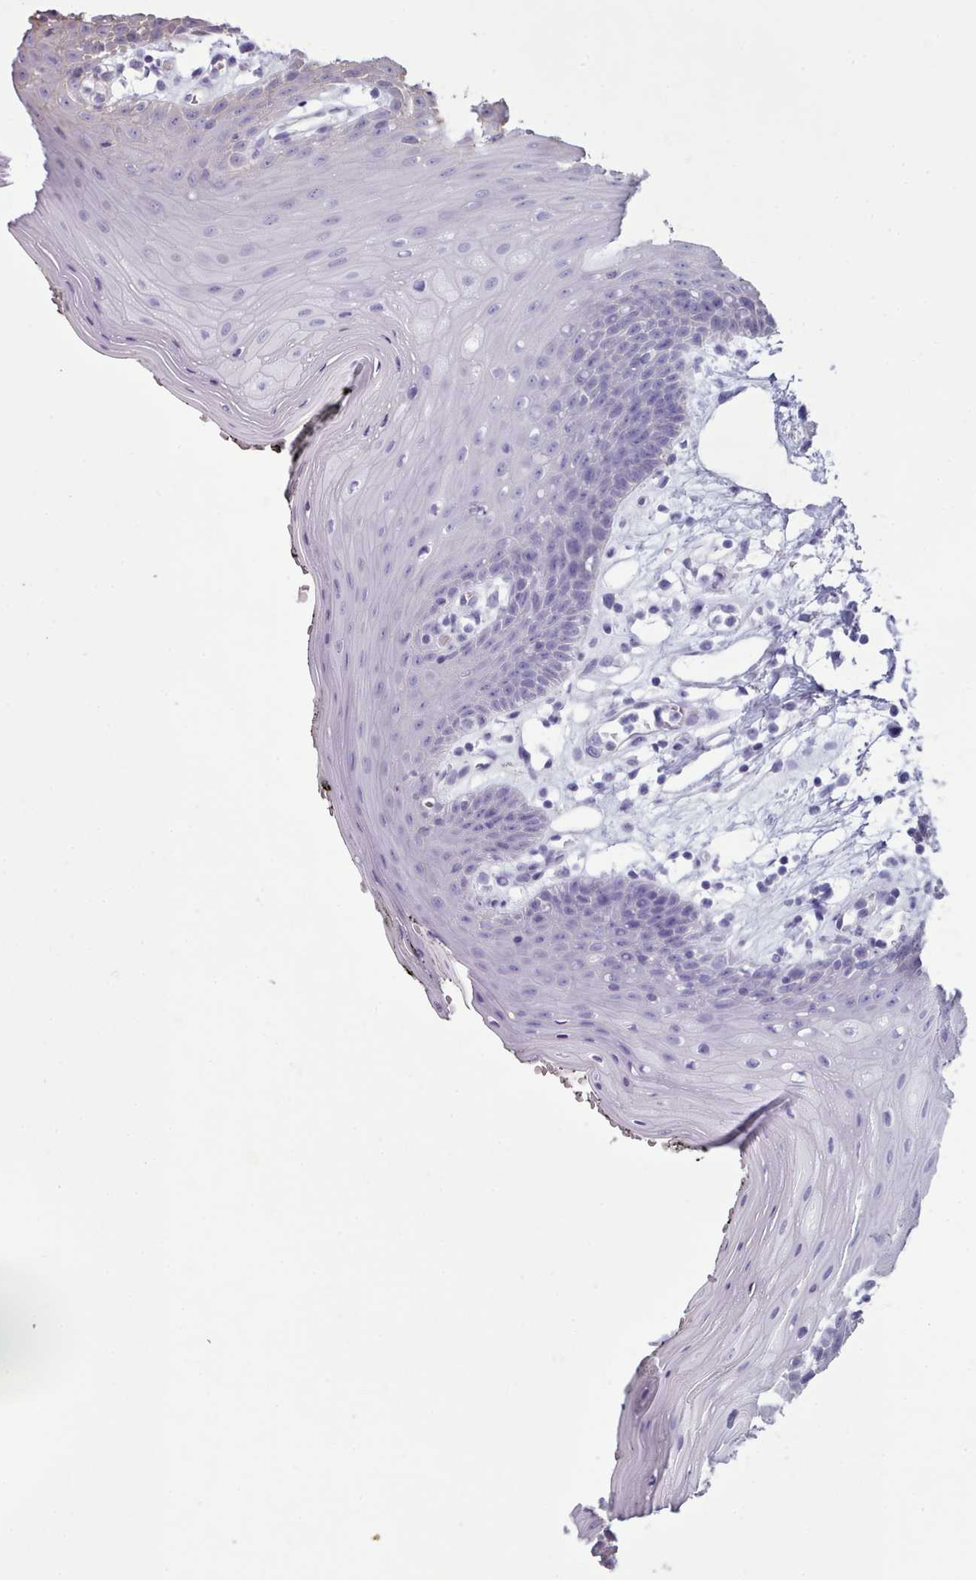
{"staining": {"intensity": "weak", "quantity": "<25%", "location": "cytoplasmic/membranous"}, "tissue": "oral mucosa", "cell_type": "Squamous epithelial cells", "image_type": "normal", "snomed": [{"axis": "morphology", "description": "Normal tissue, NOS"}, {"axis": "topography", "description": "Oral tissue"}, {"axis": "topography", "description": "Tounge, NOS"}], "caption": "Immunohistochemistry of benign oral mucosa displays no staining in squamous epithelial cells. (DAB (3,3'-diaminobenzidine) IHC with hematoxylin counter stain).", "gene": "MRPL46", "patient": {"sex": "female", "age": 59}}